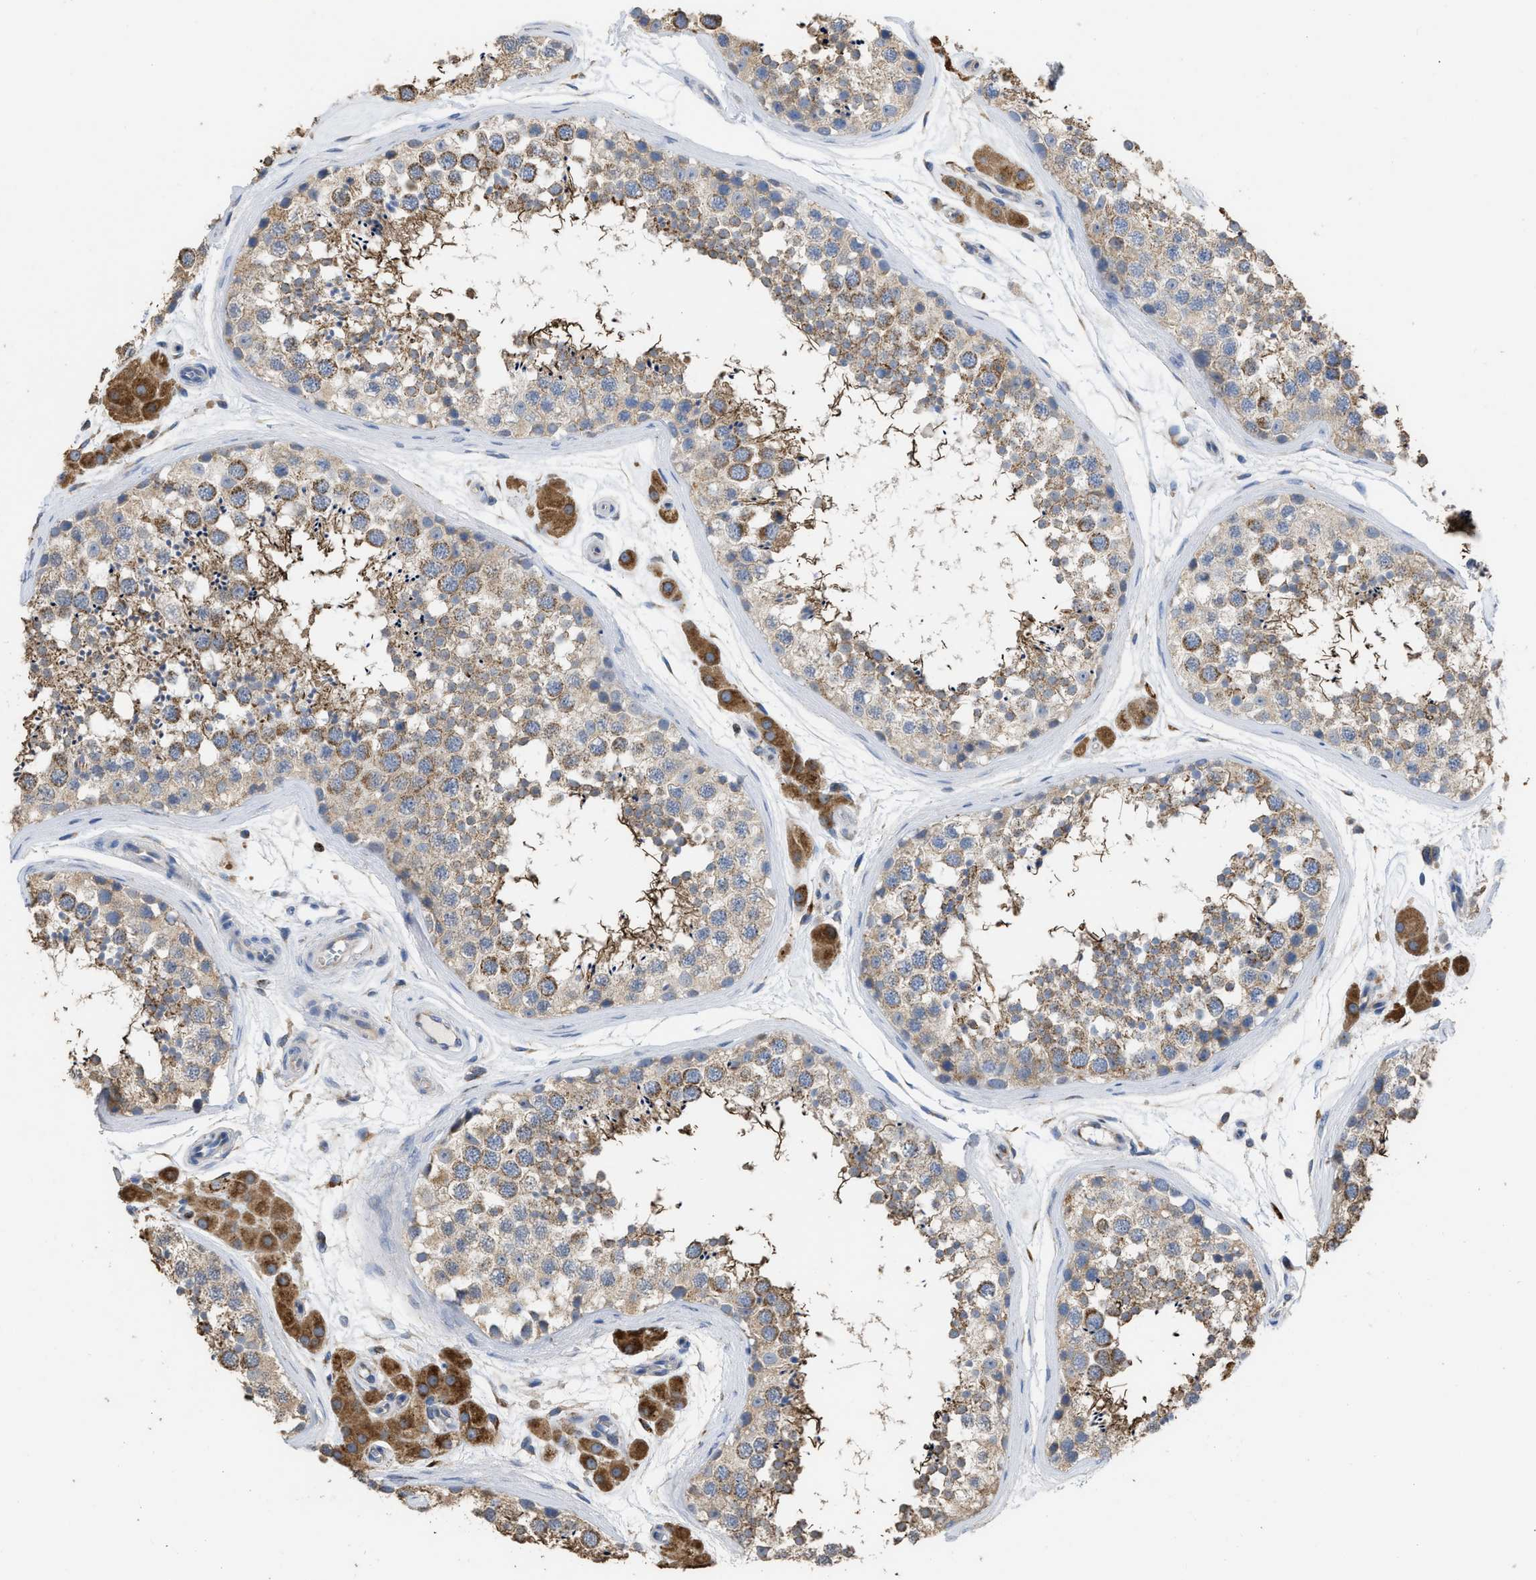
{"staining": {"intensity": "moderate", "quantity": ">75%", "location": "cytoplasmic/membranous"}, "tissue": "testis", "cell_type": "Cells in seminiferous ducts", "image_type": "normal", "snomed": [{"axis": "morphology", "description": "Normal tissue, NOS"}, {"axis": "topography", "description": "Testis"}], "caption": "IHC of normal human testis exhibits medium levels of moderate cytoplasmic/membranous staining in about >75% of cells in seminiferous ducts.", "gene": "AK2", "patient": {"sex": "male", "age": 56}}